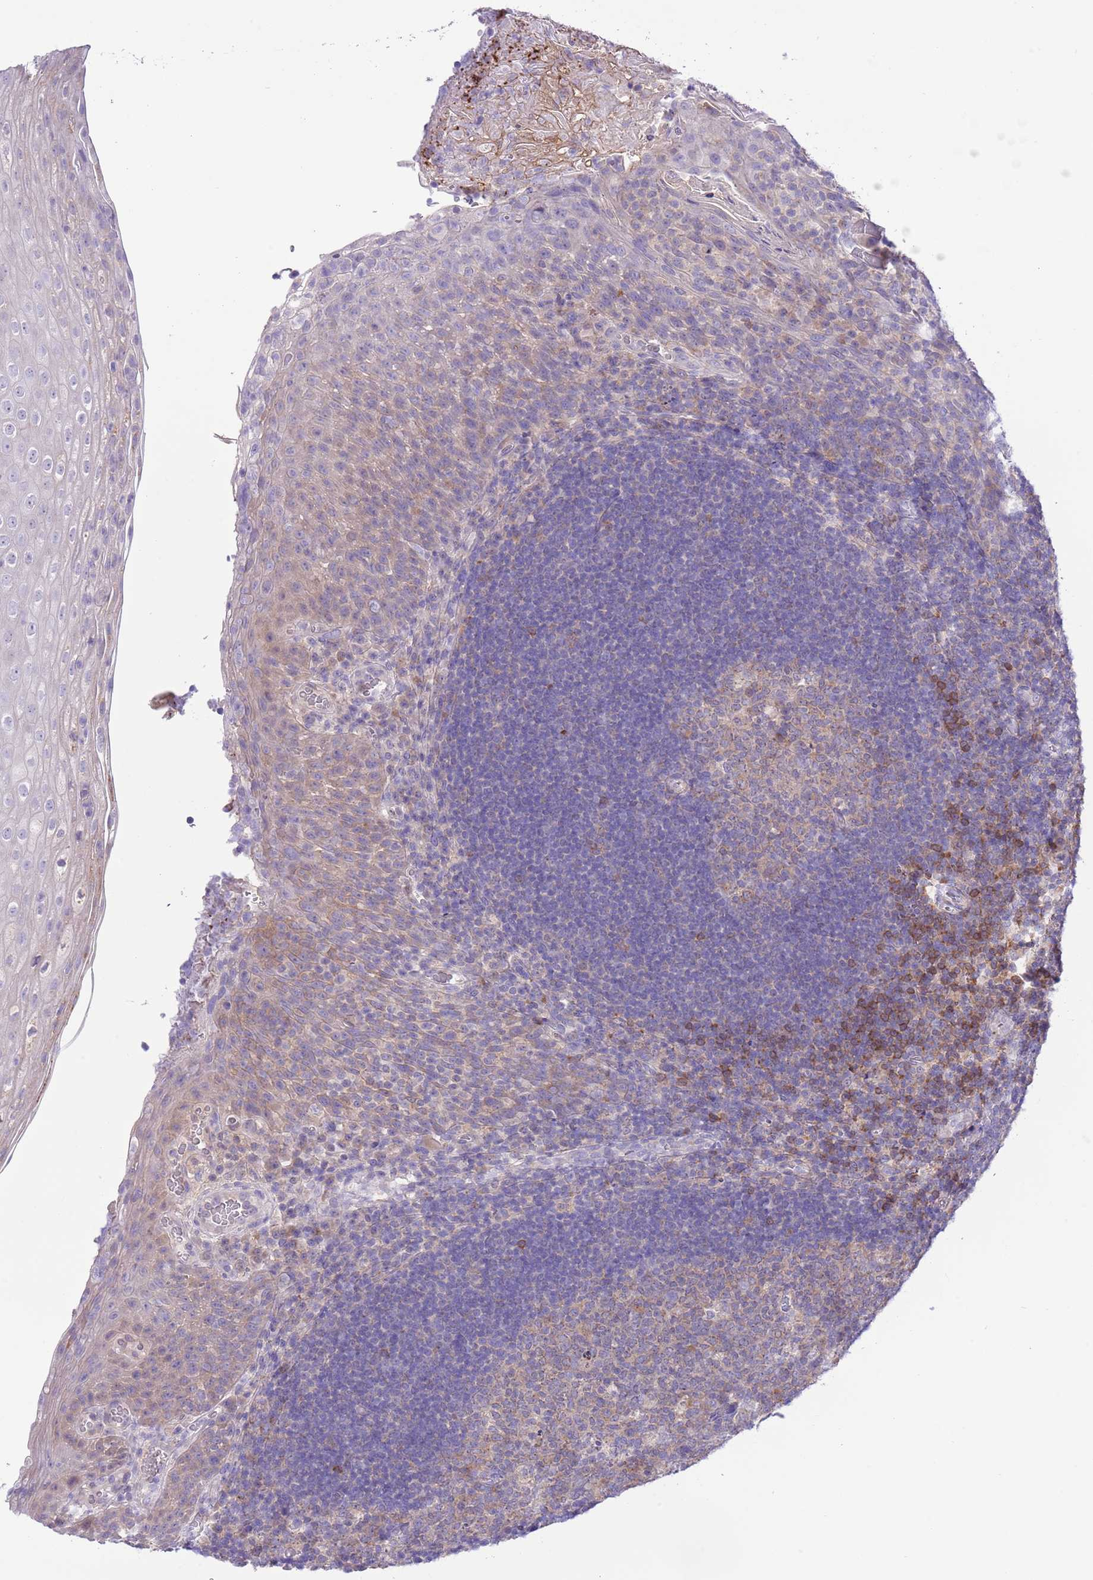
{"staining": {"intensity": "weak", "quantity": "25%-75%", "location": "cytoplasmic/membranous"}, "tissue": "tonsil", "cell_type": "Germinal center cells", "image_type": "normal", "snomed": [{"axis": "morphology", "description": "Normal tissue, NOS"}, {"axis": "topography", "description": "Tonsil"}], "caption": "Weak cytoplasmic/membranous expression for a protein is appreciated in approximately 25%-75% of germinal center cells of normal tonsil using immunohistochemistry.", "gene": "PRR32", "patient": {"sex": "male", "age": 17}}